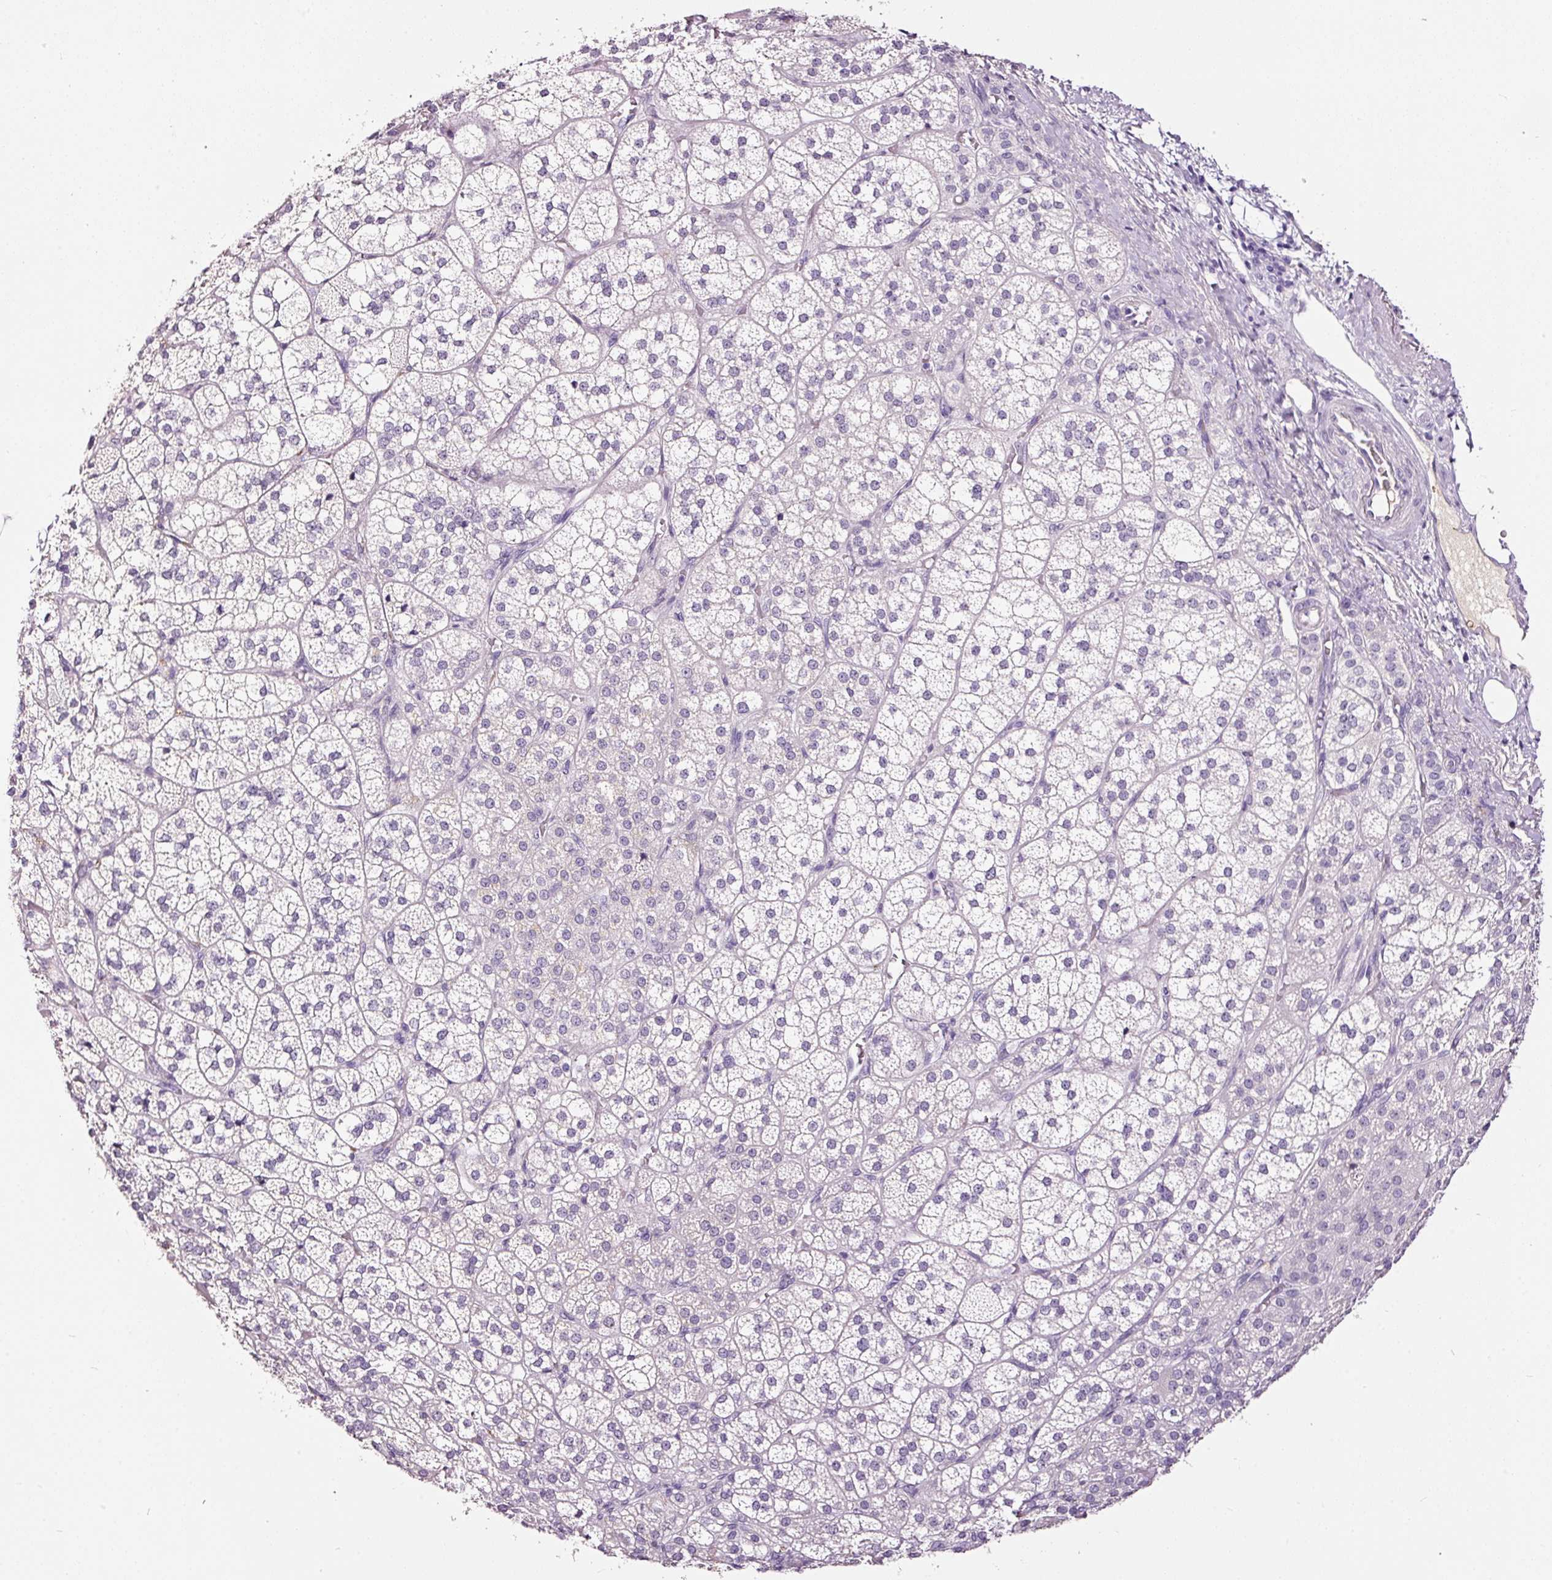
{"staining": {"intensity": "negative", "quantity": "none", "location": "none"}, "tissue": "adrenal gland", "cell_type": "Glandular cells", "image_type": "normal", "snomed": [{"axis": "morphology", "description": "Normal tissue, NOS"}, {"axis": "topography", "description": "Adrenal gland"}], "caption": "Immunohistochemistry of normal adrenal gland exhibits no staining in glandular cells.", "gene": "LAMP3", "patient": {"sex": "female", "age": 60}}